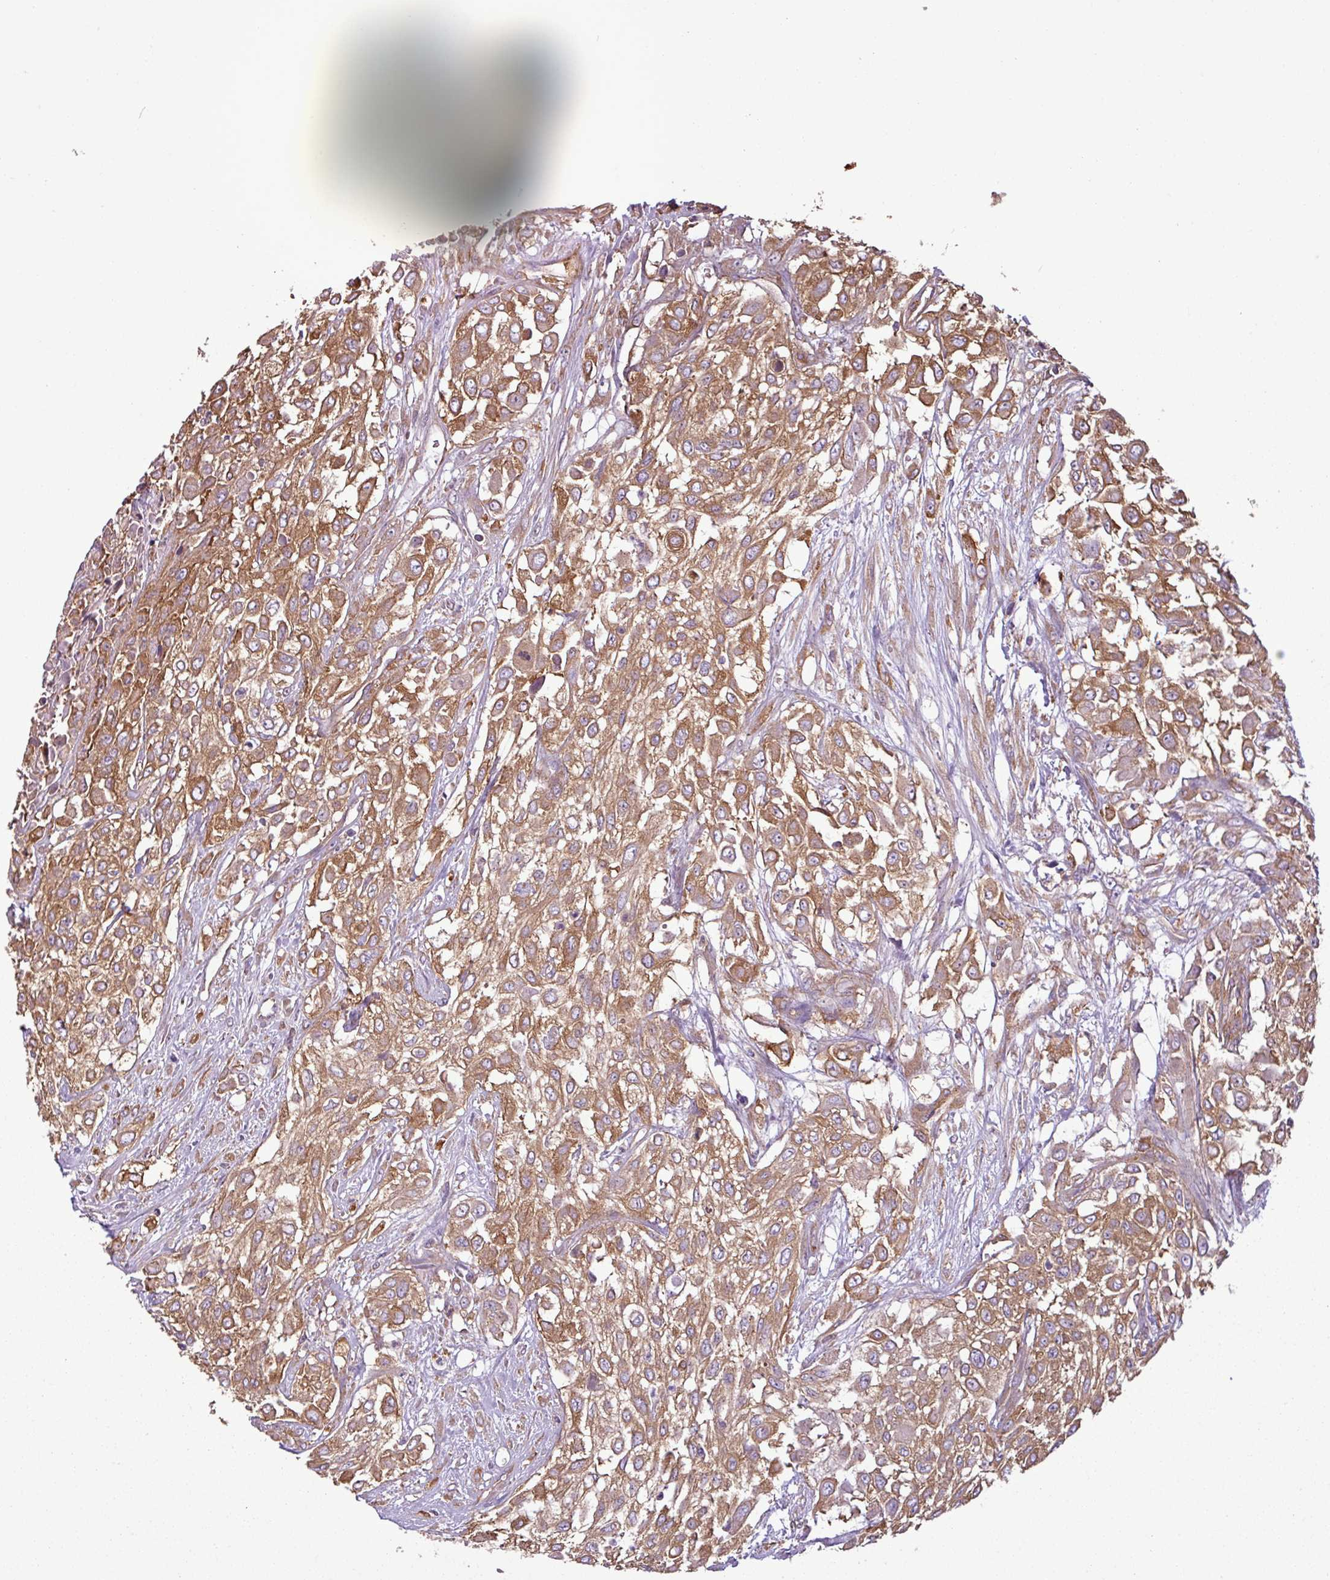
{"staining": {"intensity": "moderate", "quantity": ">75%", "location": "cytoplasmic/membranous"}, "tissue": "urothelial cancer", "cell_type": "Tumor cells", "image_type": "cancer", "snomed": [{"axis": "morphology", "description": "Urothelial carcinoma, High grade"}, {"axis": "topography", "description": "Urinary bladder"}], "caption": "A photomicrograph of human urothelial cancer stained for a protein displays moderate cytoplasmic/membranous brown staining in tumor cells.", "gene": "PACSIN2", "patient": {"sex": "male", "age": 57}}